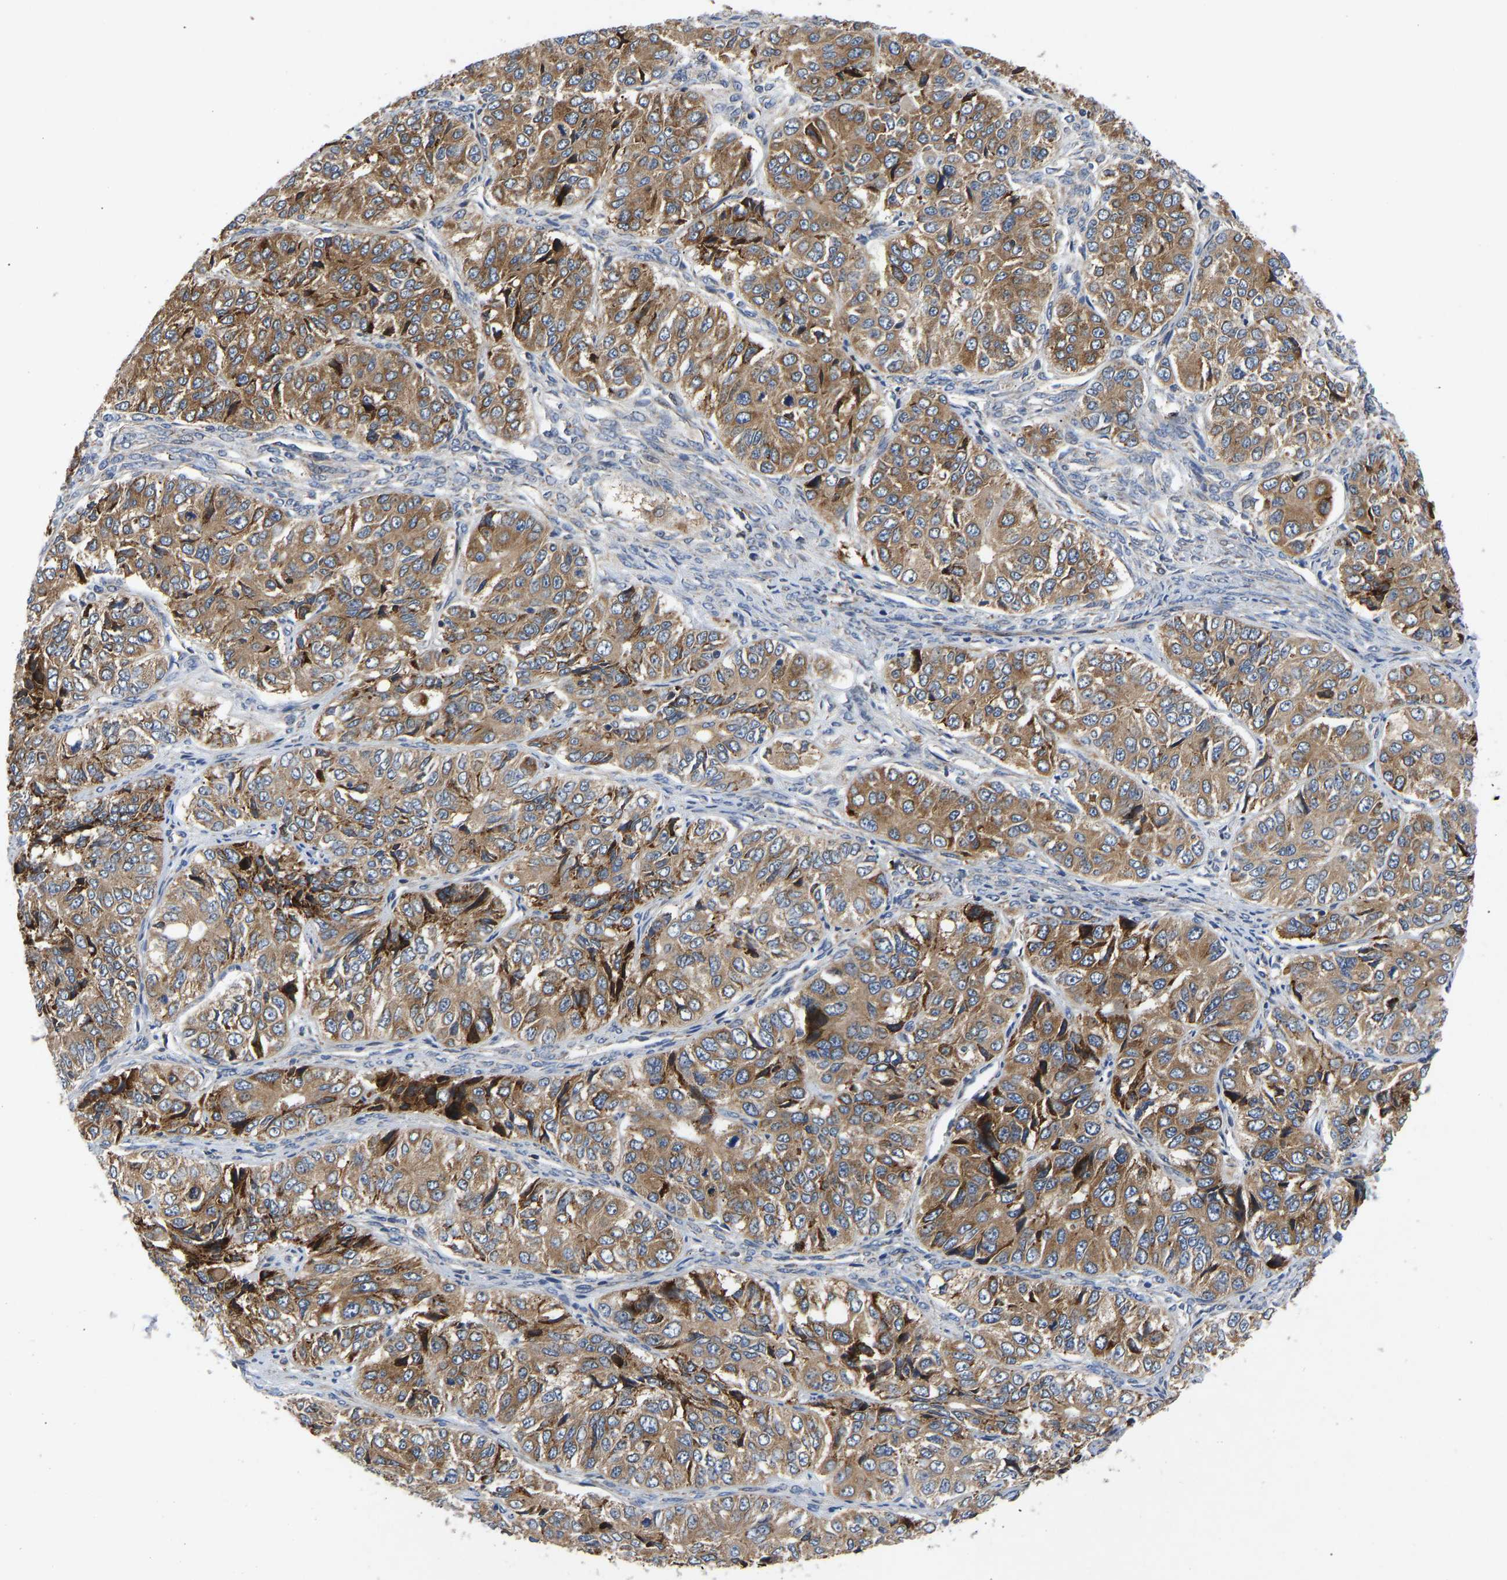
{"staining": {"intensity": "moderate", "quantity": ">75%", "location": "cytoplasmic/membranous"}, "tissue": "ovarian cancer", "cell_type": "Tumor cells", "image_type": "cancer", "snomed": [{"axis": "morphology", "description": "Carcinoma, endometroid"}, {"axis": "topography", "description": "Ovary"}], "caption": "Brown immunohistochemical staining in ovarian cancer (endometroid carcinoma) exhibits moderate cytoplasmic/membranous expression in approximately >75% of tumor cells.", "gene": "TMEM38B", "patient": {"sex": "female", "age": 51}}